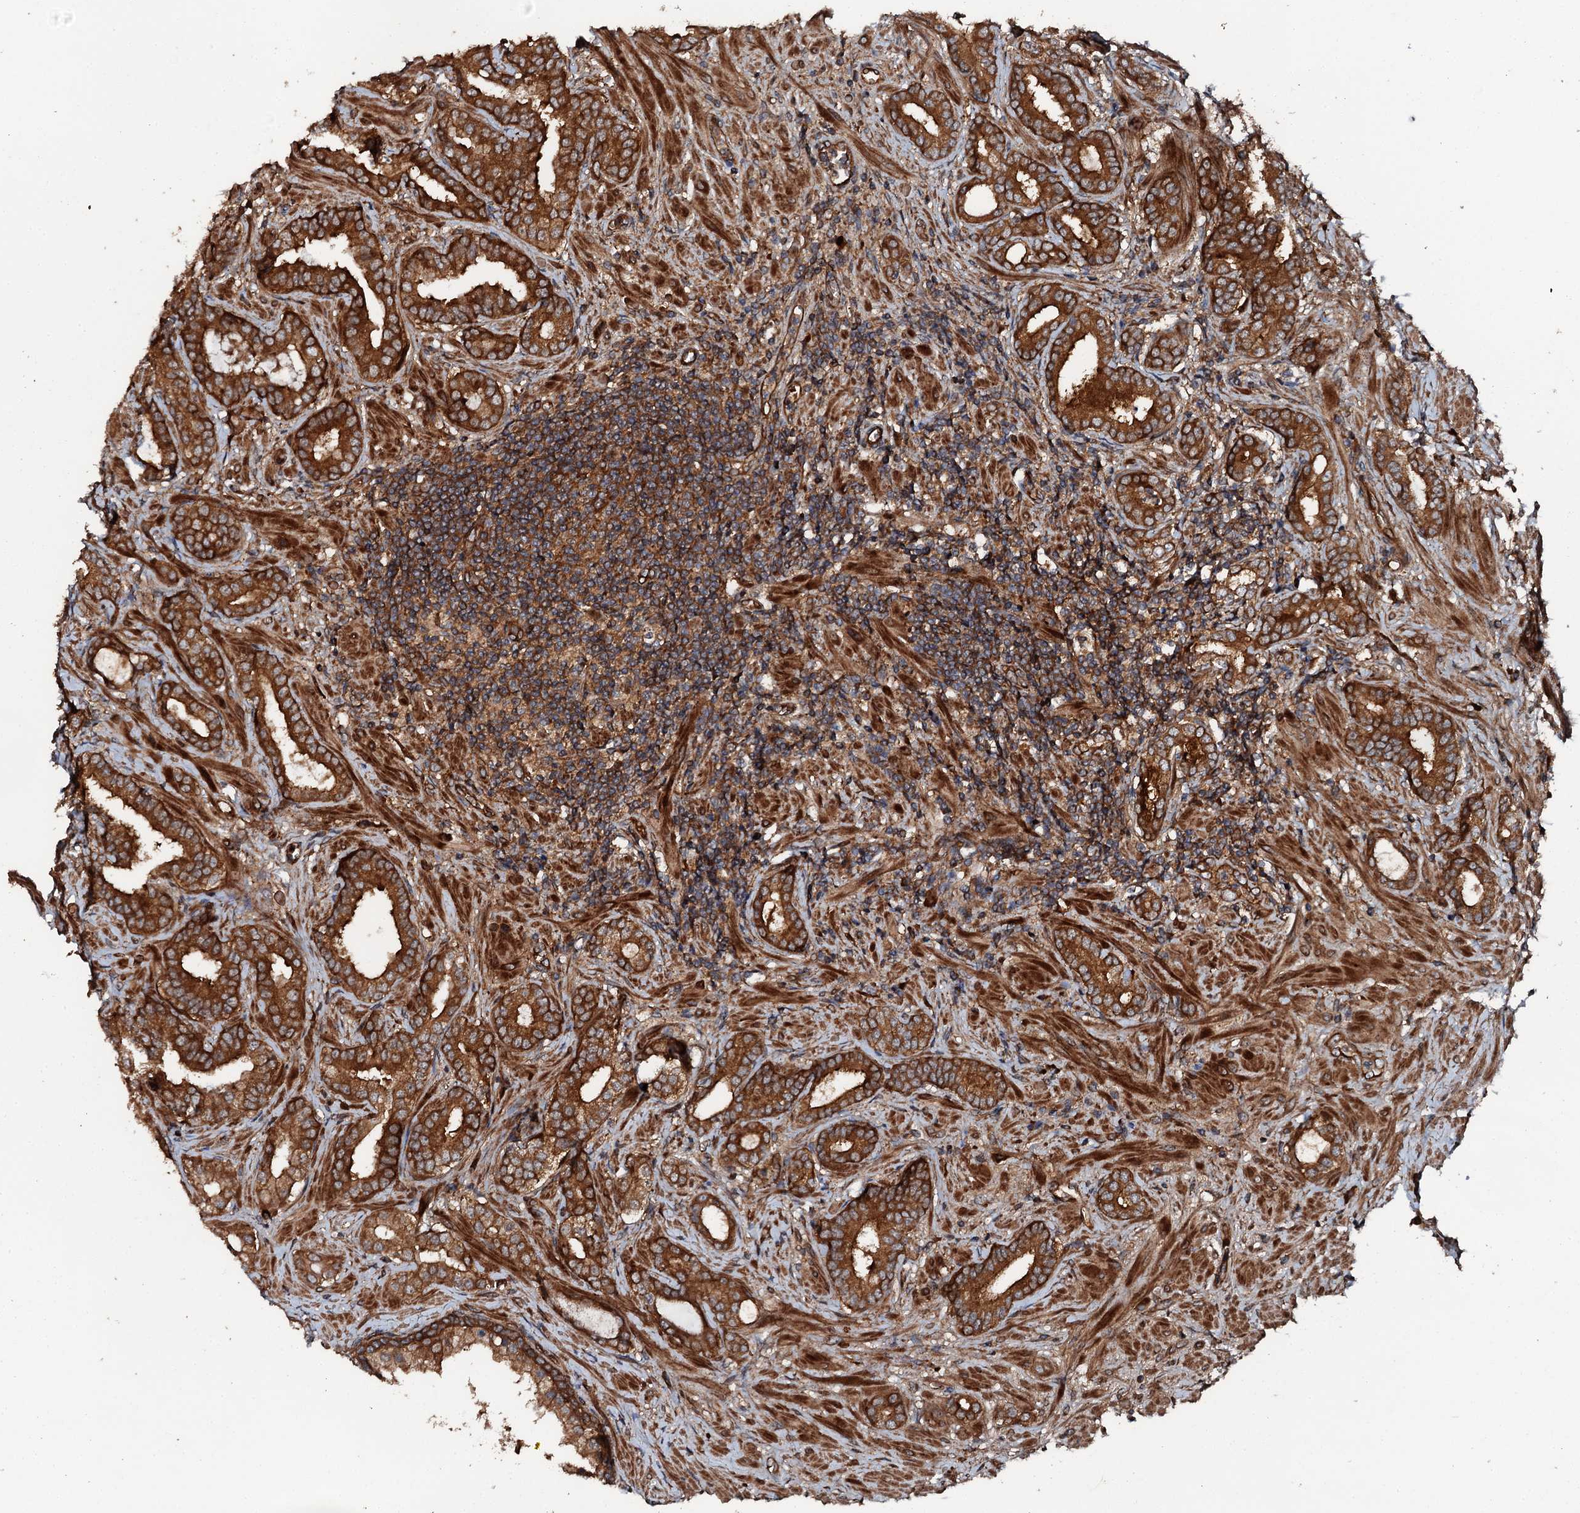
{"staining": {"intensity": "strong", "quantity": ">75%", "location": "cytoplasmic/membranous"}, "tissue": "prostate cancer", "cell_type": "Tumor cells", "image_type": "cancer", "snomed": [{"axis": "morphology", "description": "Adenocarcinoma, High grade"}, {"axis": "topography", "description": "Prostate"}], "caption": "This micrograph reveals IHC staining of human prostate cancer (adenocarcinoma (high-grade)), with high strong cytoplasmic/membranous expression in about >75% of tumor cells.", "gene": "FLYWCH1", "patient": {"sex": "male", "age": 64}}